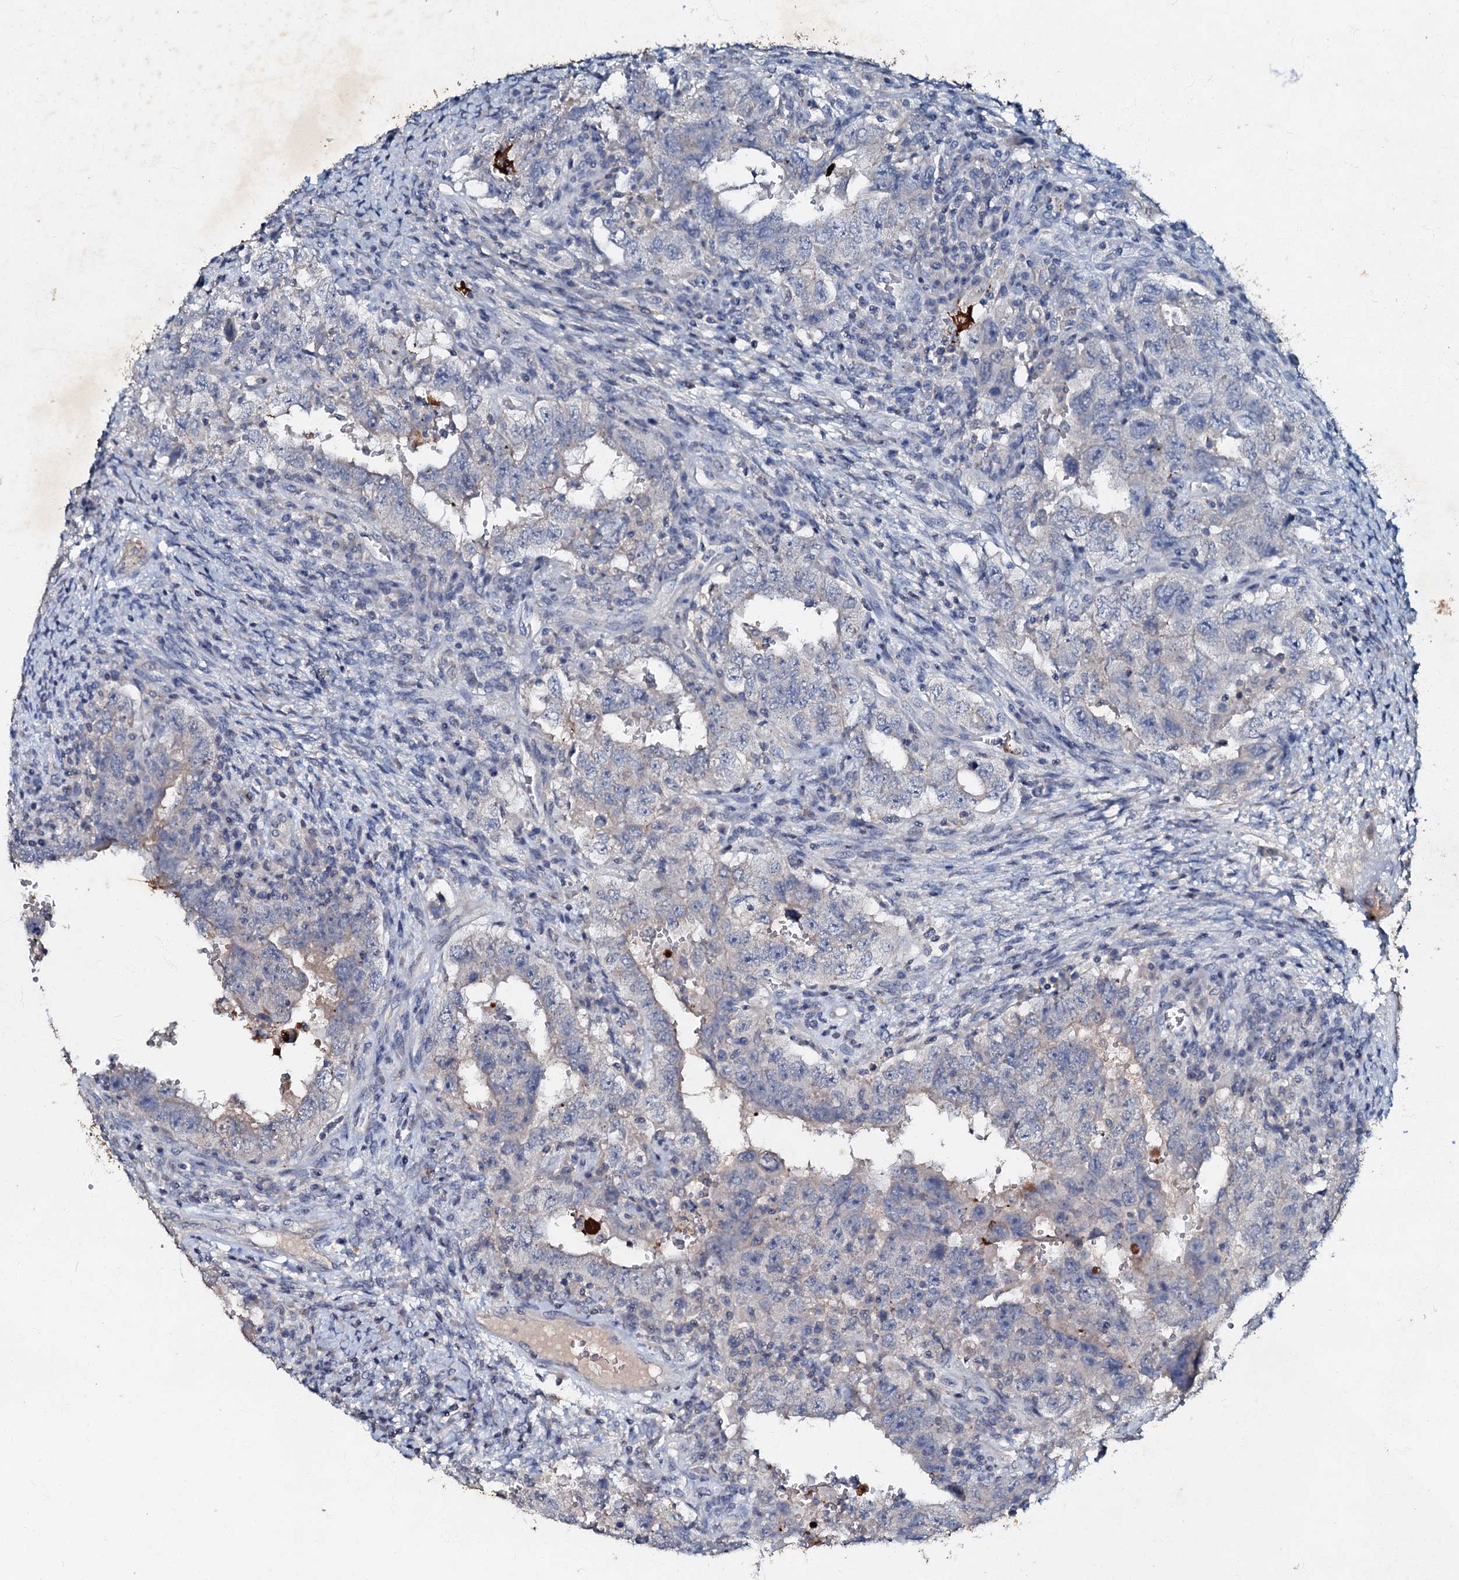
{"staining": {"intensity": "negative", "quantity": "none", "location": "none"}, "tissue": "testis cancer", "cell_type": "Tumor cells", "image_type": "cancer", "snomed": [{"axis": "morphology", "description": "Carcinoma, Embryonal, NOS"}, {"axis": "topography", "description": "Testis"}], "caption": "Image shows no significant protein staining in tumor cells of embryonal carcinoma (testis).", "gene": "MANSC4", "patient": {"sex": "male", "age": 26}}